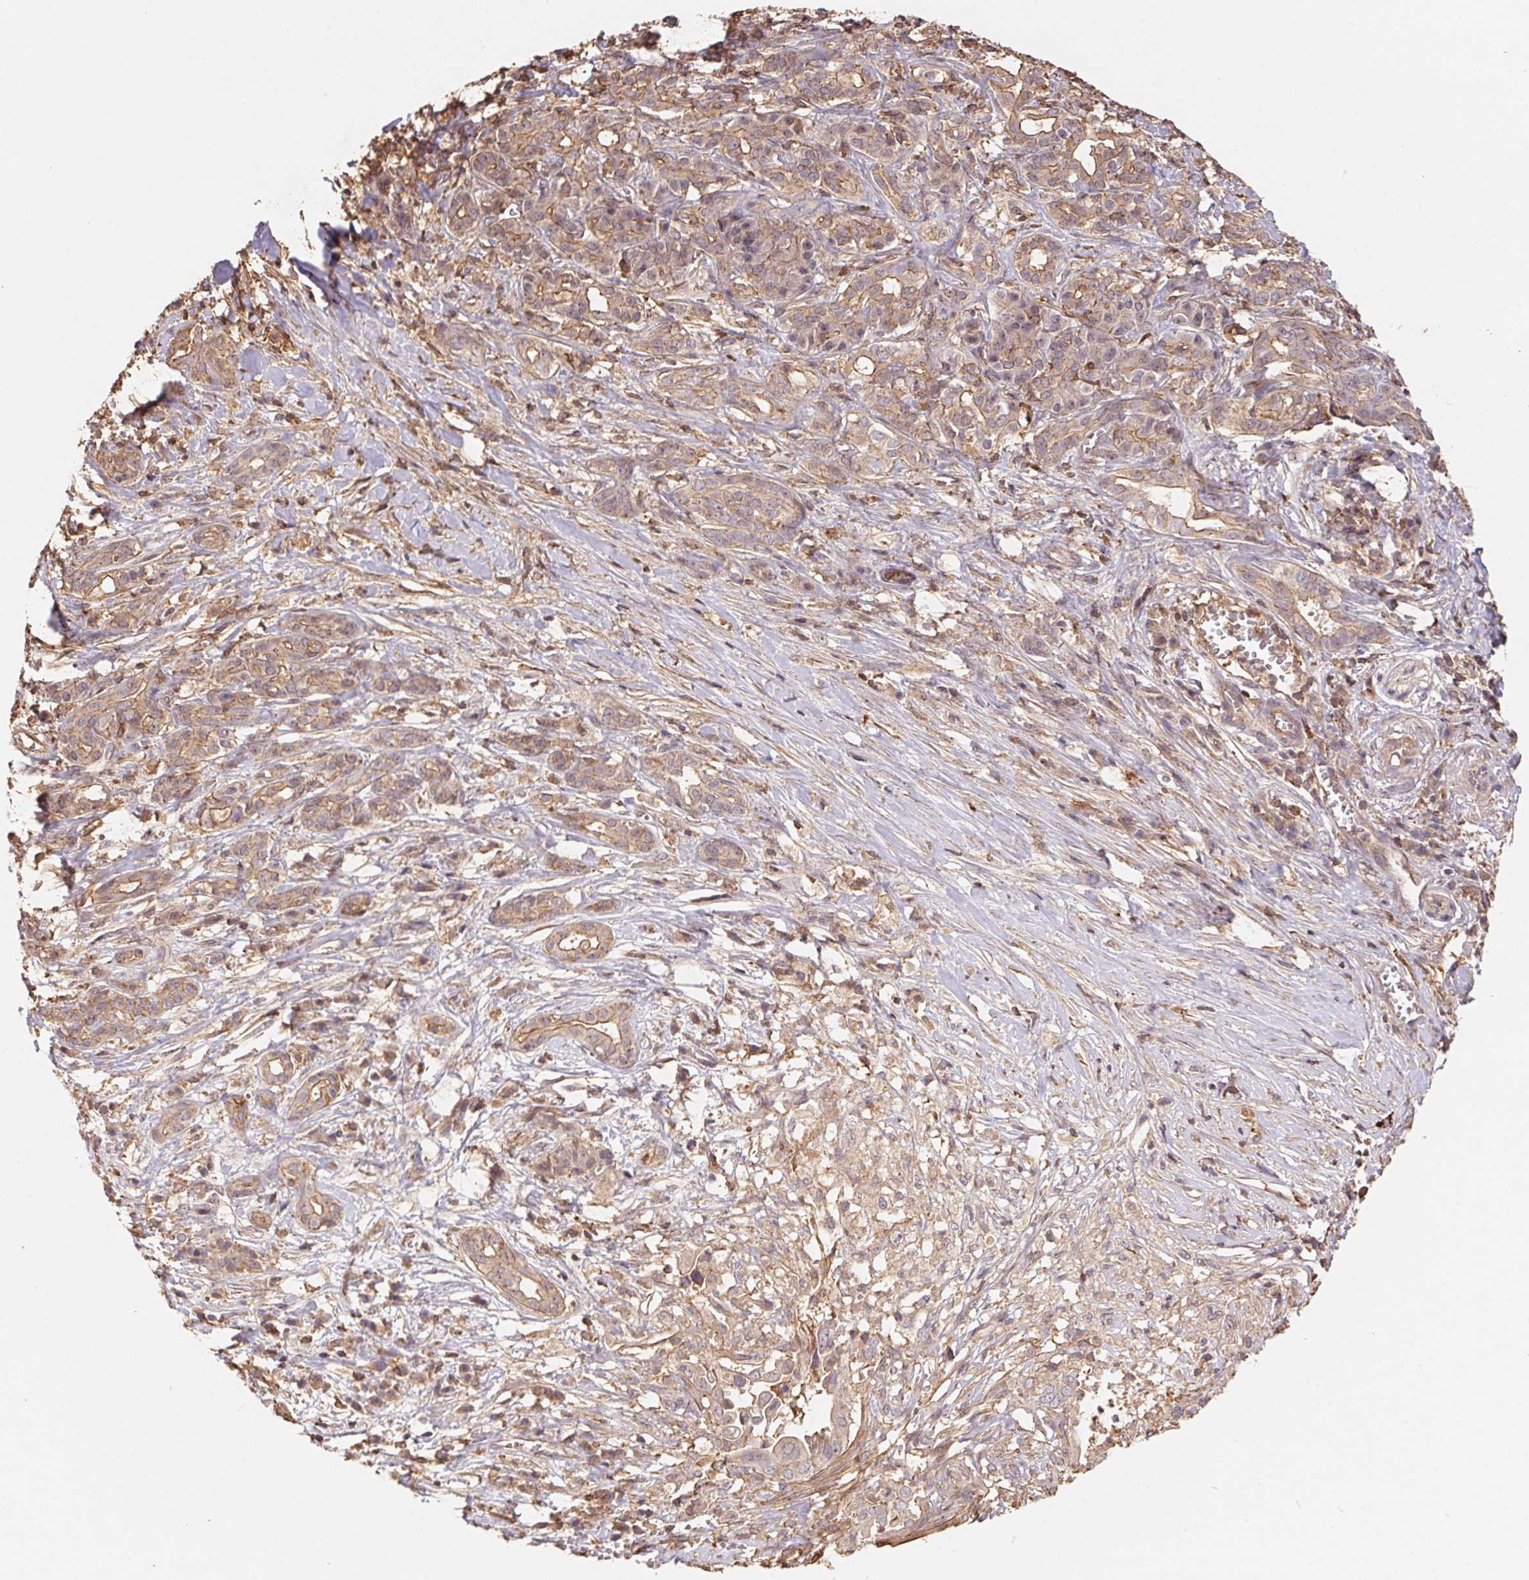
{"staining": {"intensity": "moderate", "quantity": "25%-75%", "location": "cytoplasmic/membranous"}, "tissue": "pancreatic cancer", "cell_type": "Tumor cells", "image_type": "cancer", "snomed": [{"axis": "morphology", "description": "Adenocarcinoma, NOS"}, {"axis": "topography", "description": "Pancreas"}], "caption": "Human pancreatic cancer stained with a brown dye shows moderate cytoplasmic/membranous positive positivity in approximately 25%-75% of tumor cells.", "gene": "ATG10", "patient": {"sex": "male", "age": 61}}